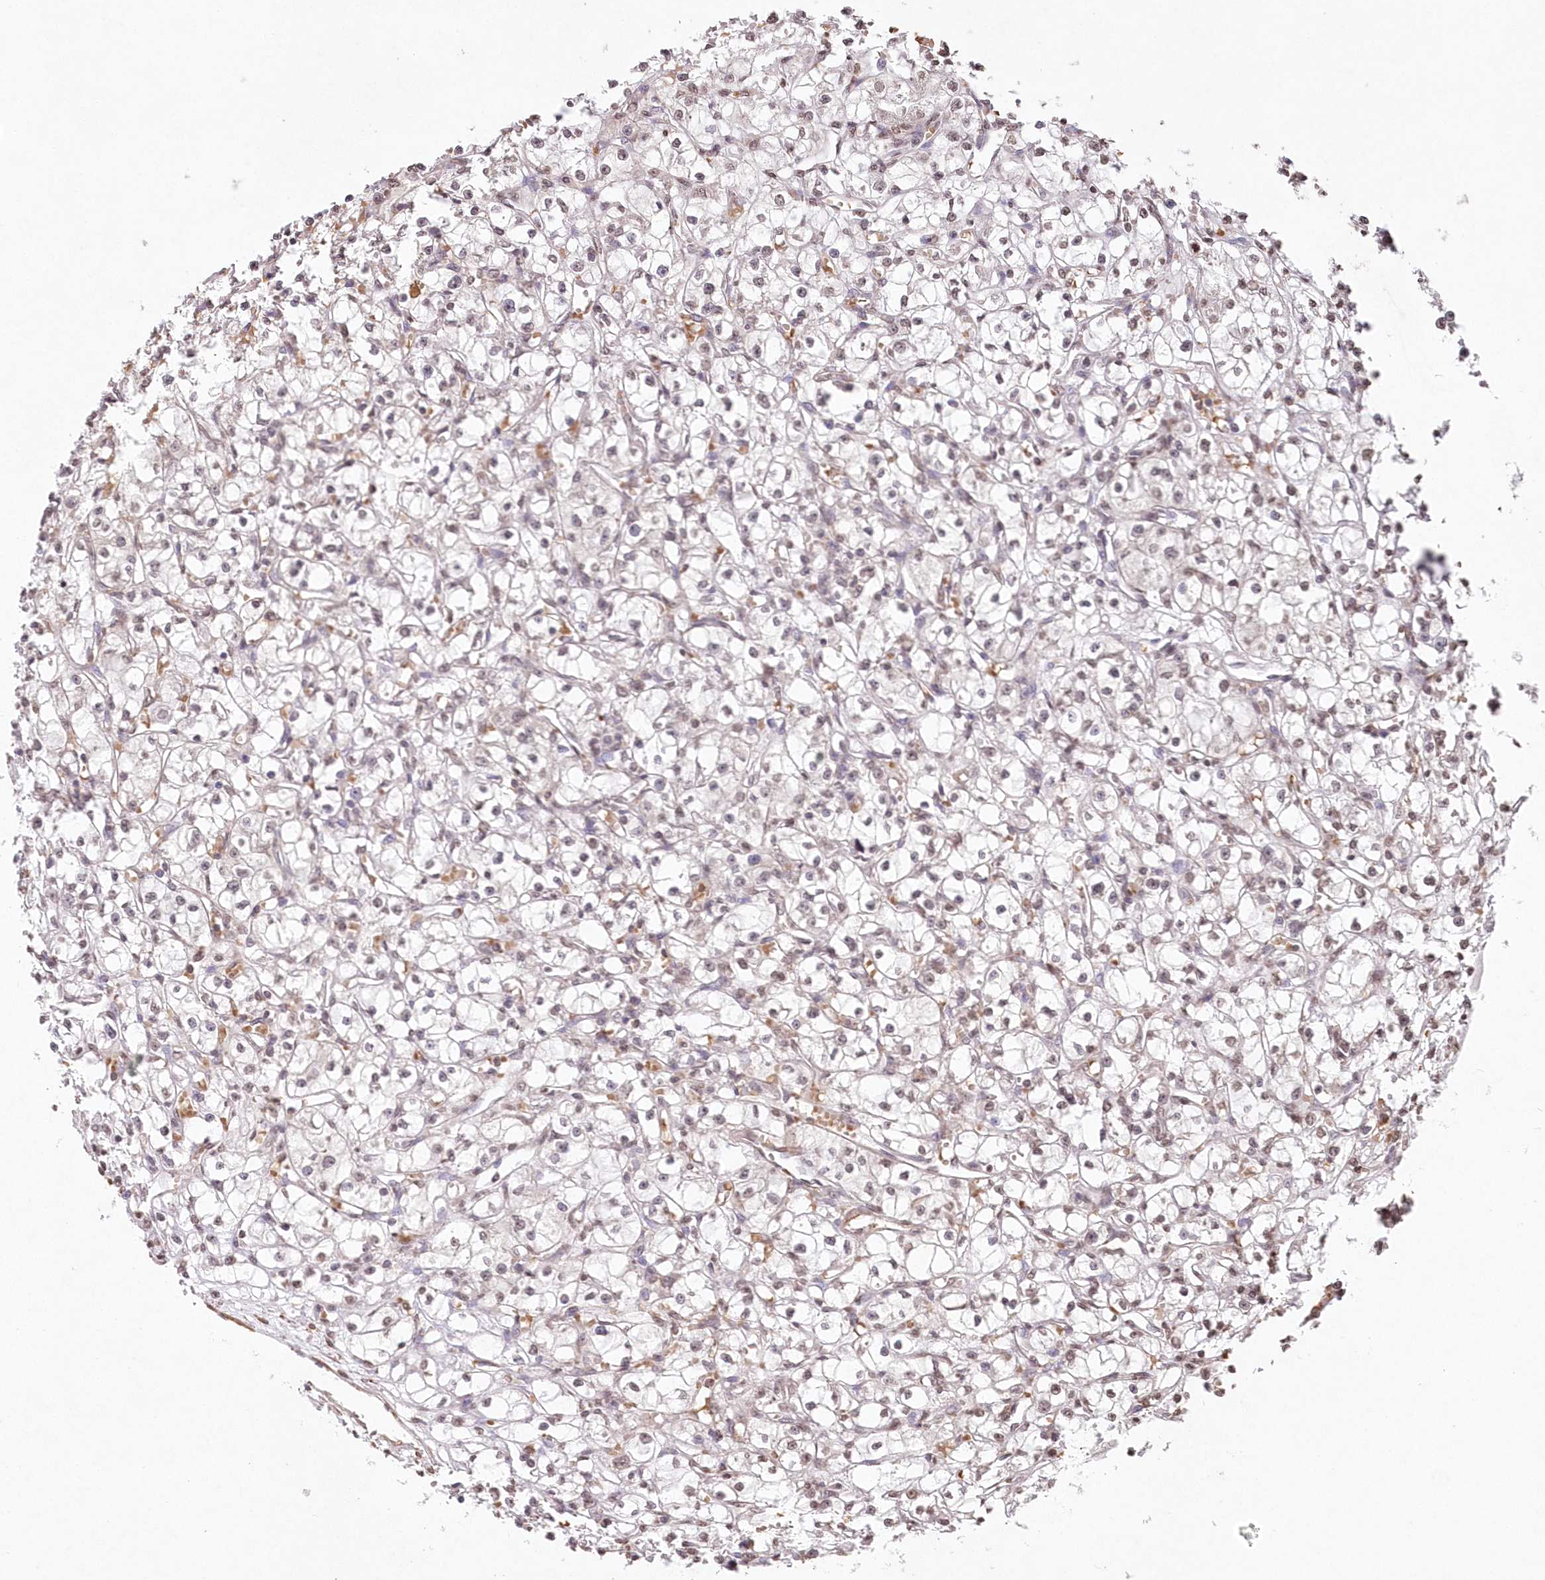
{"staining": {"intensity": "moderate", "quantity": "<25%", "location": "nuclear"}, "tissue": "renal cancer", "cell_type": "Tumor cells", "image_type": "cancer", "snomed": [{"axis": "morphology", "description": "Adenocarcinoma, NOS"}, {"axis": "topography", "description": "Kidney"}], "caption": "Immunohistochemical staining of renal cancer shows moderate nuclear protein staining in about <25% of tumor cells.", "gene": "RBM27", "patient": {"sex": "male", "age": 56}}